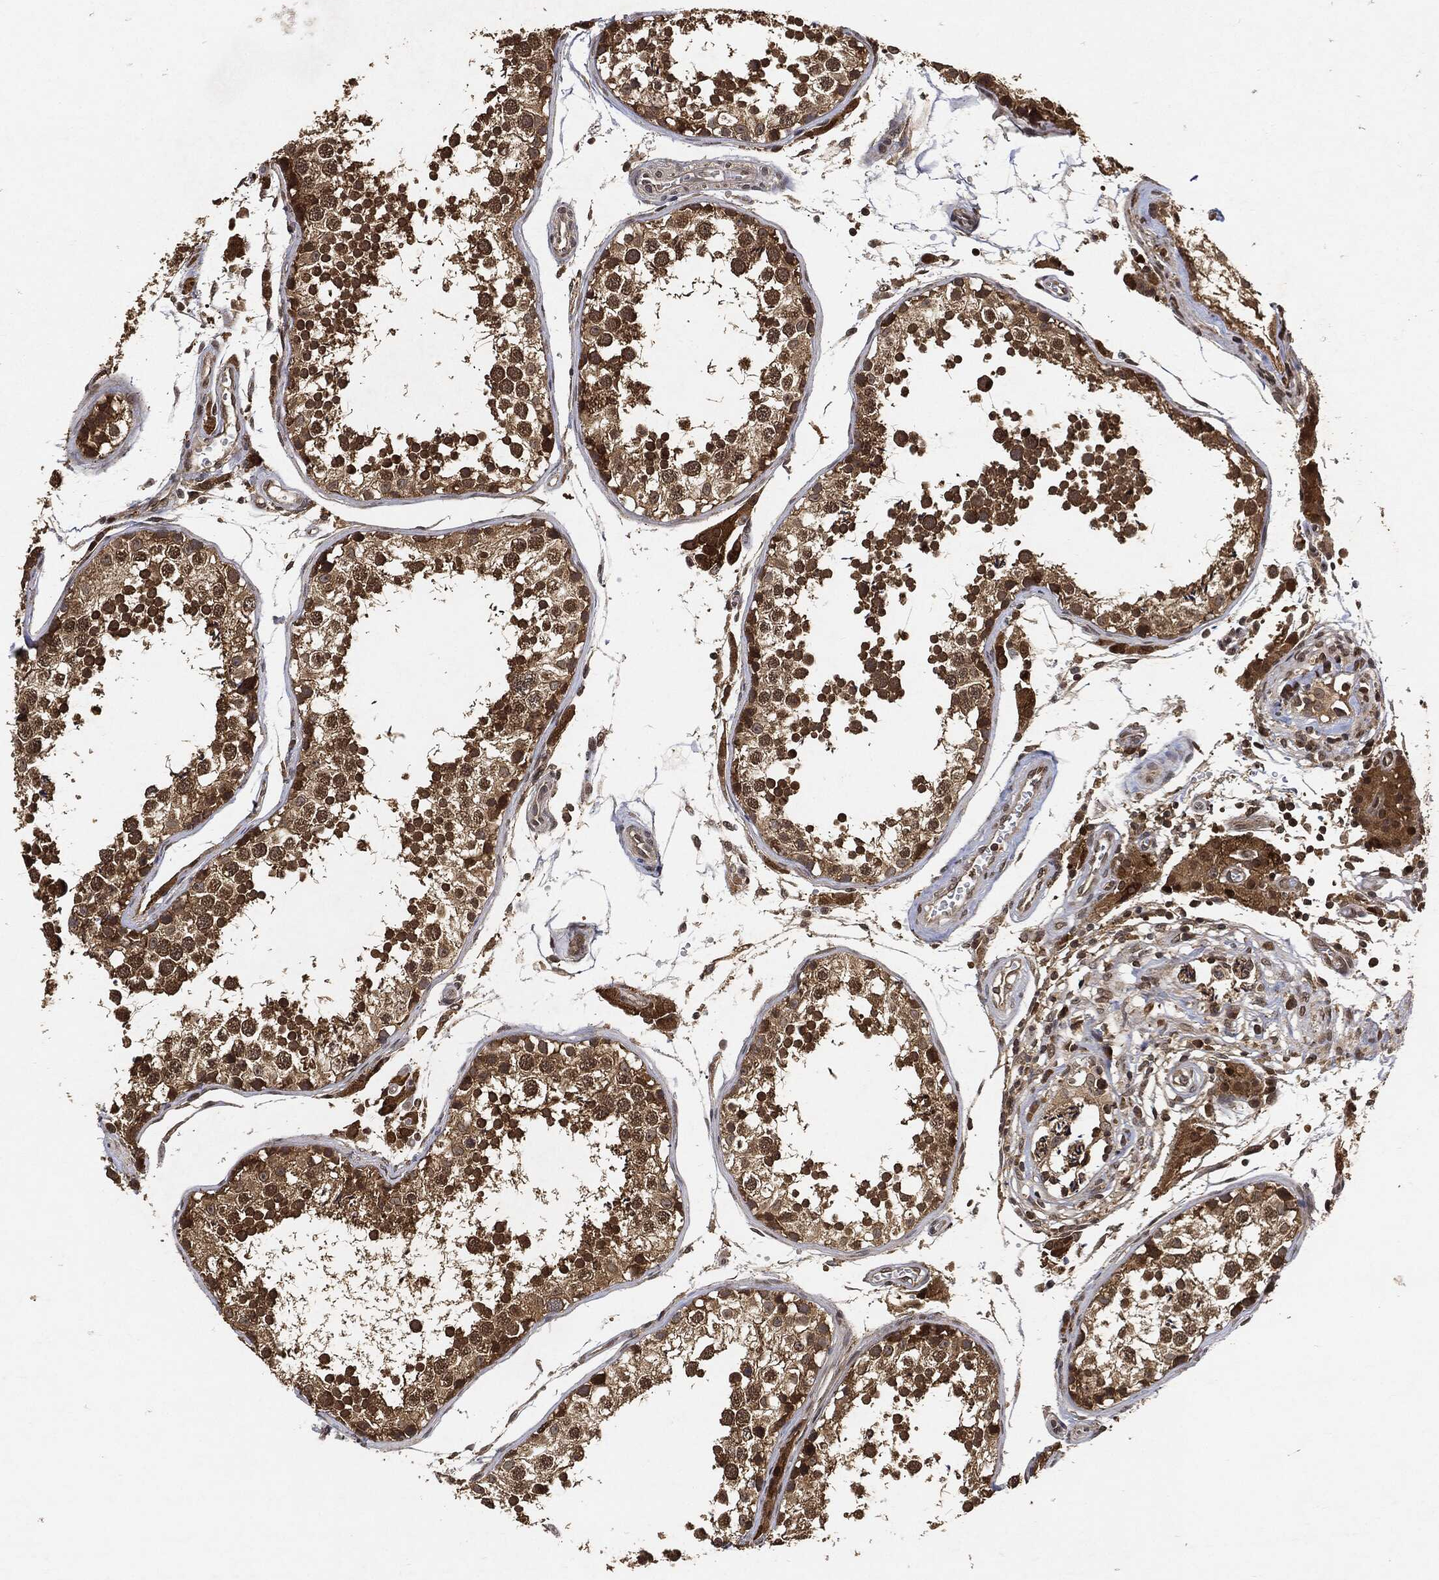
{"staining": {"intensity": "moderate", "quantity": ">75%", "location": "cytoplasmic/membranous,nuclear"}, "tissue": "testis", "cell_type": "Cells in seminiferous ducts", "image_type": "normal", "snomed": [{"axis": "morphology", "description": "Normal tissue, NOS"}, {"axis": "topography", "description": "Testis"}], "caption": "Normal testis demonstrates moderate cytoplasmic/membranous,nuclear positivity in about >75% of cells in seminiferous ducts, visualized by immunohistochemistry.", "gene": "ZNF226", "patient": {"sex": "male", "age": 29}}